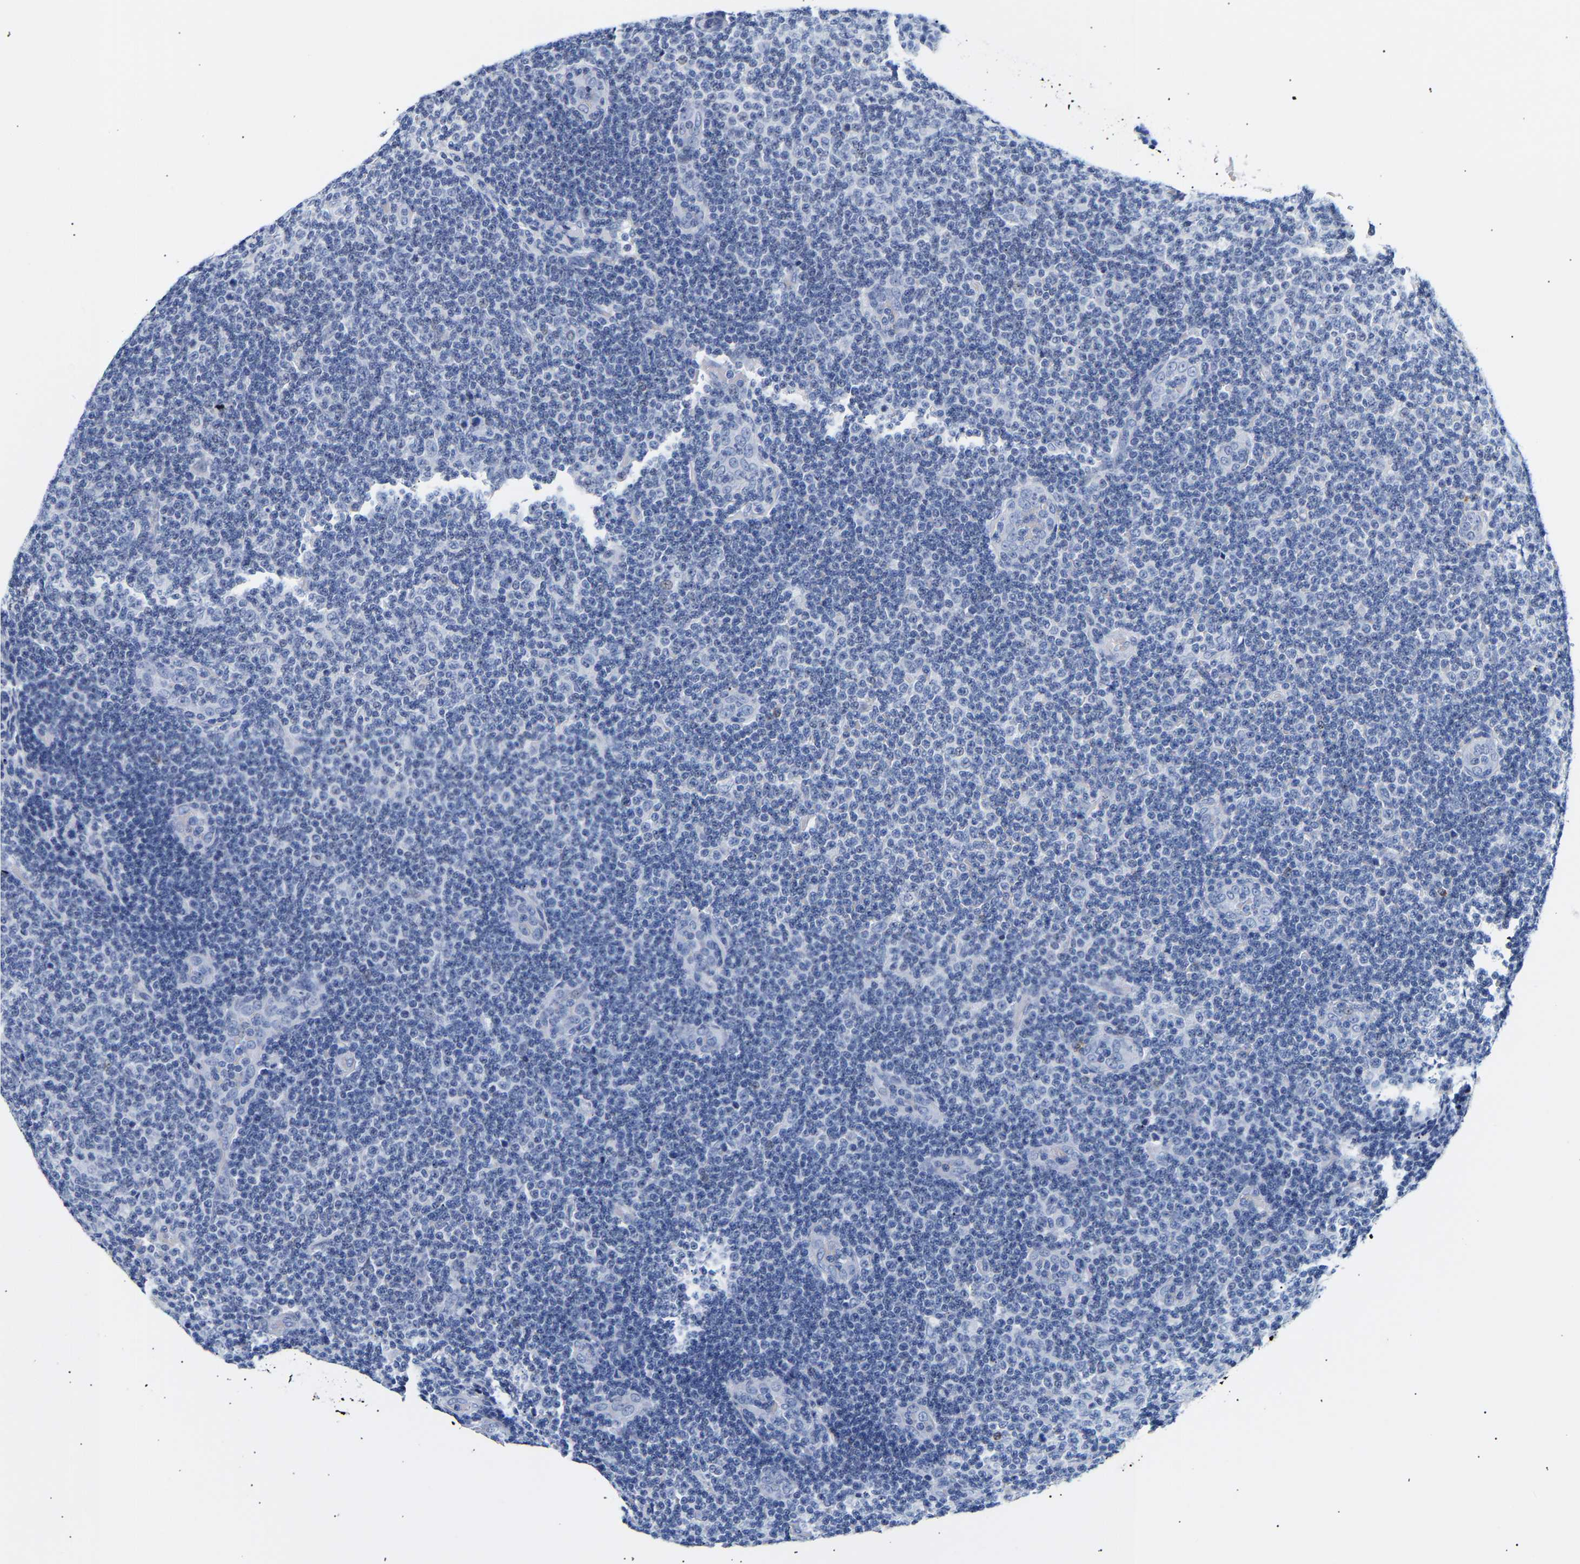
{"staining": {"intensity": "negative", "quantity": "none", "location": "none"}, "tissue": "lymphoma", "cell_type": "Tumor cells", "image_type": "cancer", "snomed": [{"axis": "morphology", "description": "Malignant lymphoma, non-Hodgkin's type, Low grade"}, {"axis": "topography", "description": "Lymph node"}], "caption": "The photomicrograph shows no significant expression in tumor cells of lymphoma.", "gene": "SPINK2", "patient": {"sex": "male", "age": 83}}